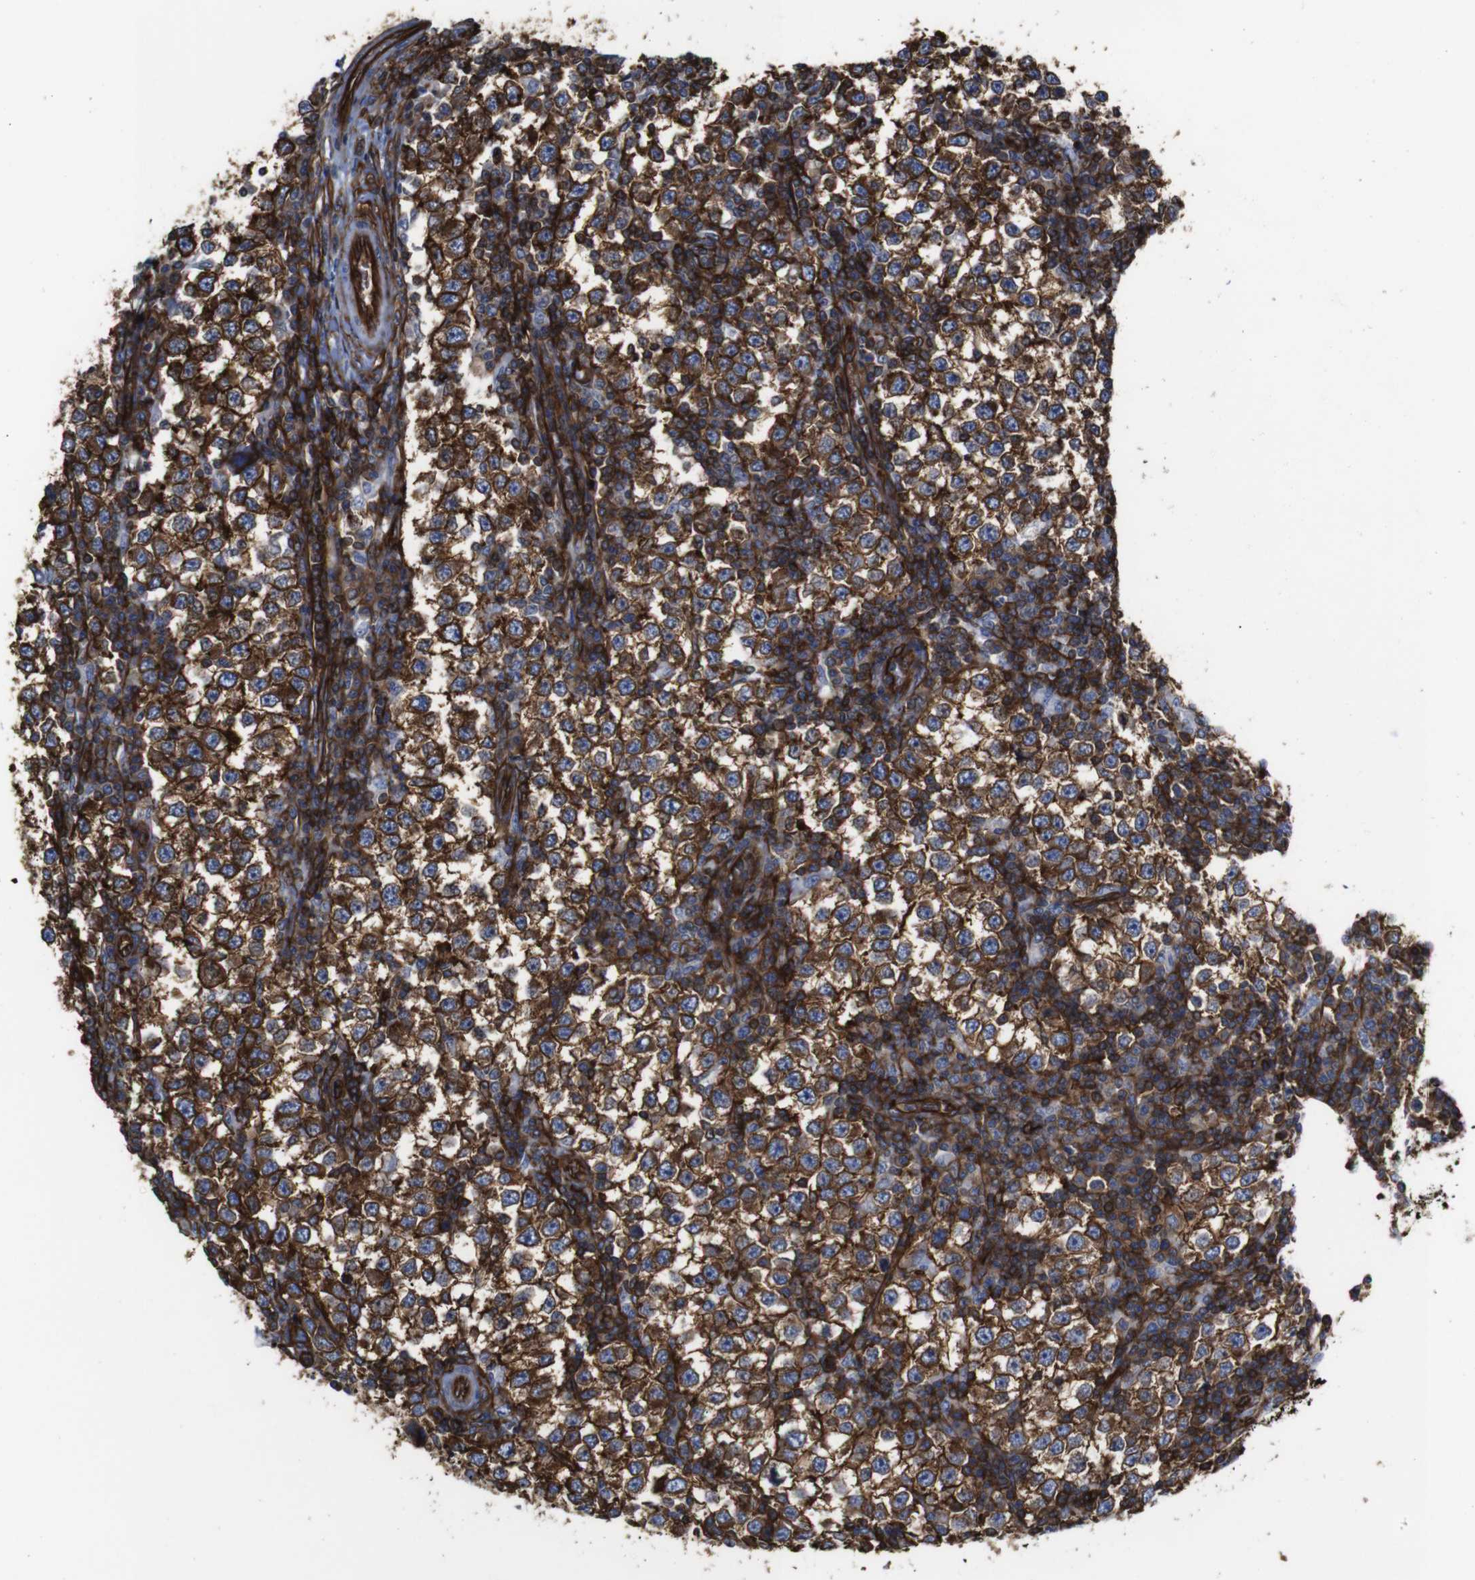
{"staining": {"intensity": "strong", "quantity": ">75%", "location": "cytoplasmic/membranous"}, "tissue": "testis cancer", "cell_type": "Tumor cells", "image_type": "cancer", "snomed": [{"axis": "morphology", "description": "Seminoma, NOS"}, {"axis": "topography", "description": "Testis"}], "caption": "Strong cytoplasmic/membranous expression for a protein is identified in approximately >75% of tumor cells of seminoma (testis) using immunohistochemistry (IHC).", "gene": "SPTBN1", "patient": {"sex": "male", "age": 65}}